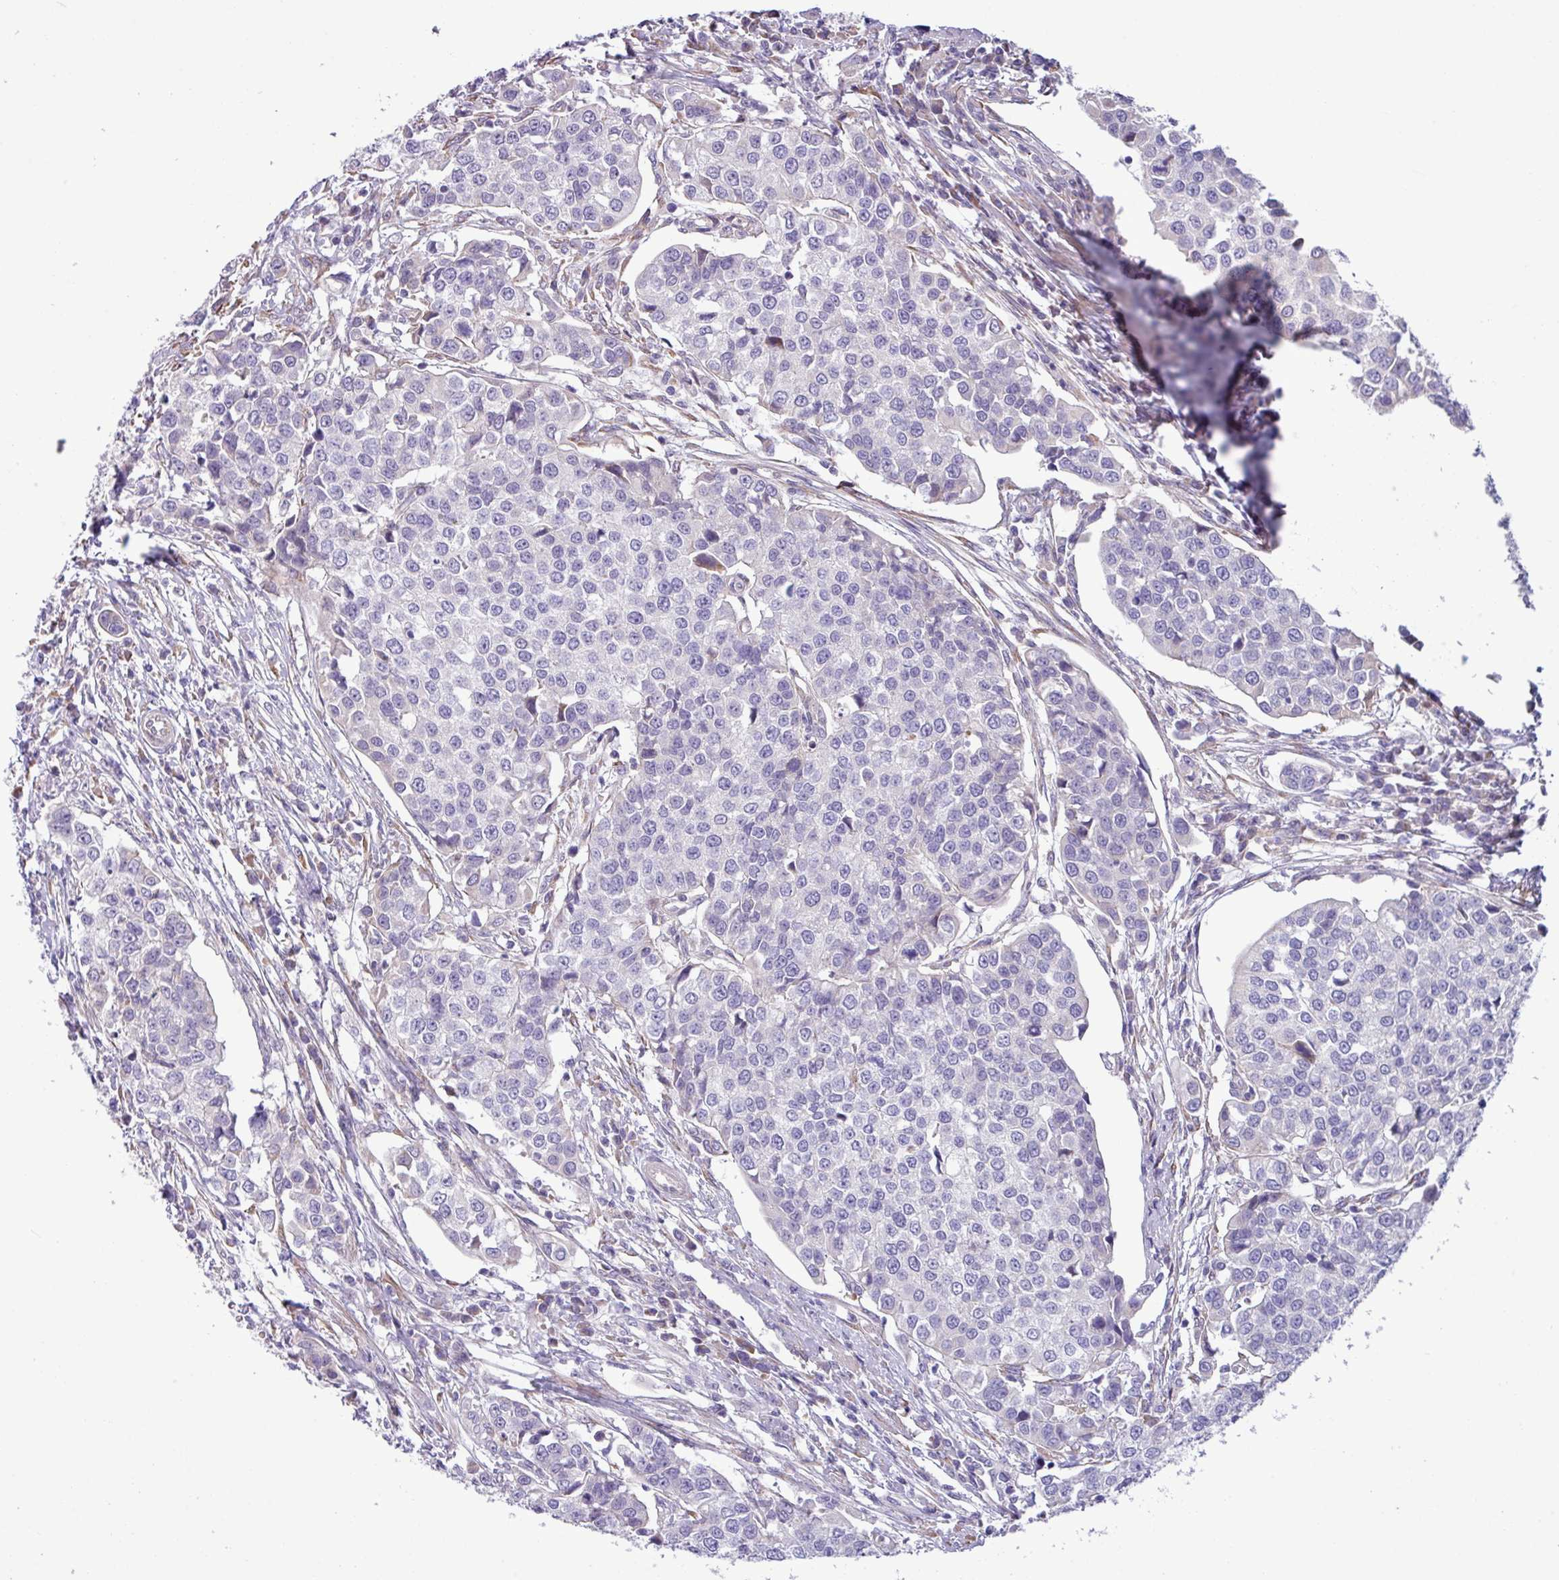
{"staining": {"intensity": "negative", "quantity": "none", "location": "none"}, "tissue": "urothelial cancer", "cell_type": "Tumor cells", "image_type": "cancer", "snomed": [{"axis": "morphology", "description": "Urothelial carcinoma, Low grade"}, {"axis": "topography", "description": "Urinary bladder"}], "caption": "Immunohistochemistry (IHC) image of neoplastic tissue: urothelial cancer stained with DAB (3,3'-diaminobenzidine) exhibits no significant protein staining in tumor cells.", "gene": "IRGC", "patient": {"sex": "female", "age": 78}}